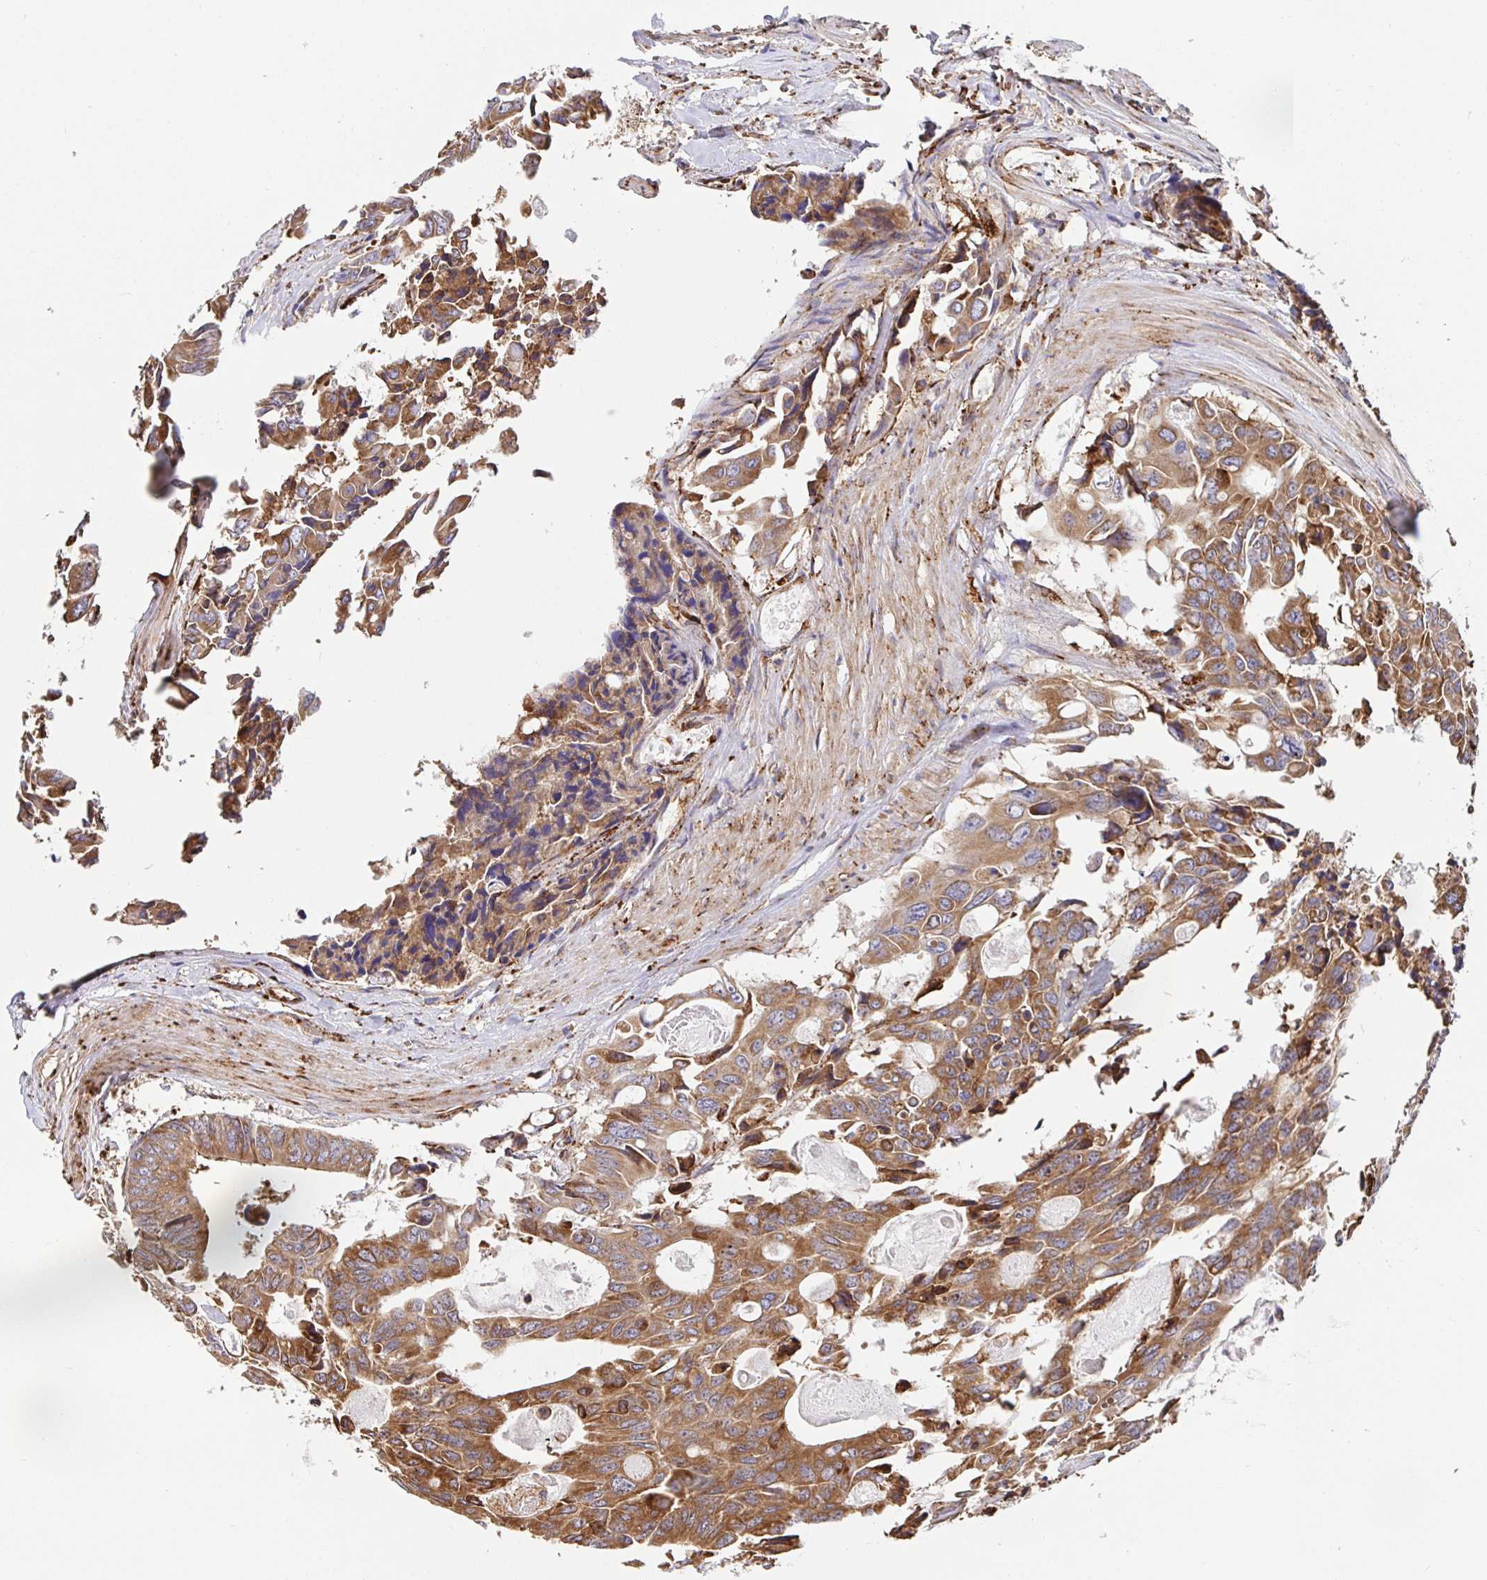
{"staining": {"intensity": "moderate", "quantity": ">75%", "location": "cytoplasmic/membranous"}, "tissue": "colorectal cancer", "cell_type": "Tumor cells", "image_type": "cancer", "snomed": [{"axis": "morphology", "description": "Adenocarcinoma, NOS"}, {"axis": "topography", "description": "Rectum"}], "caption": "Immunohistochemistry (IHC) (DAB) staining of human colorectal adenocarcinoma reveals moderate cytoplasmic/membranous protein staining in approximately >75% of tumor cells.", "gene": "MAOA", "patient": {"sex": "male", "age": 76}}